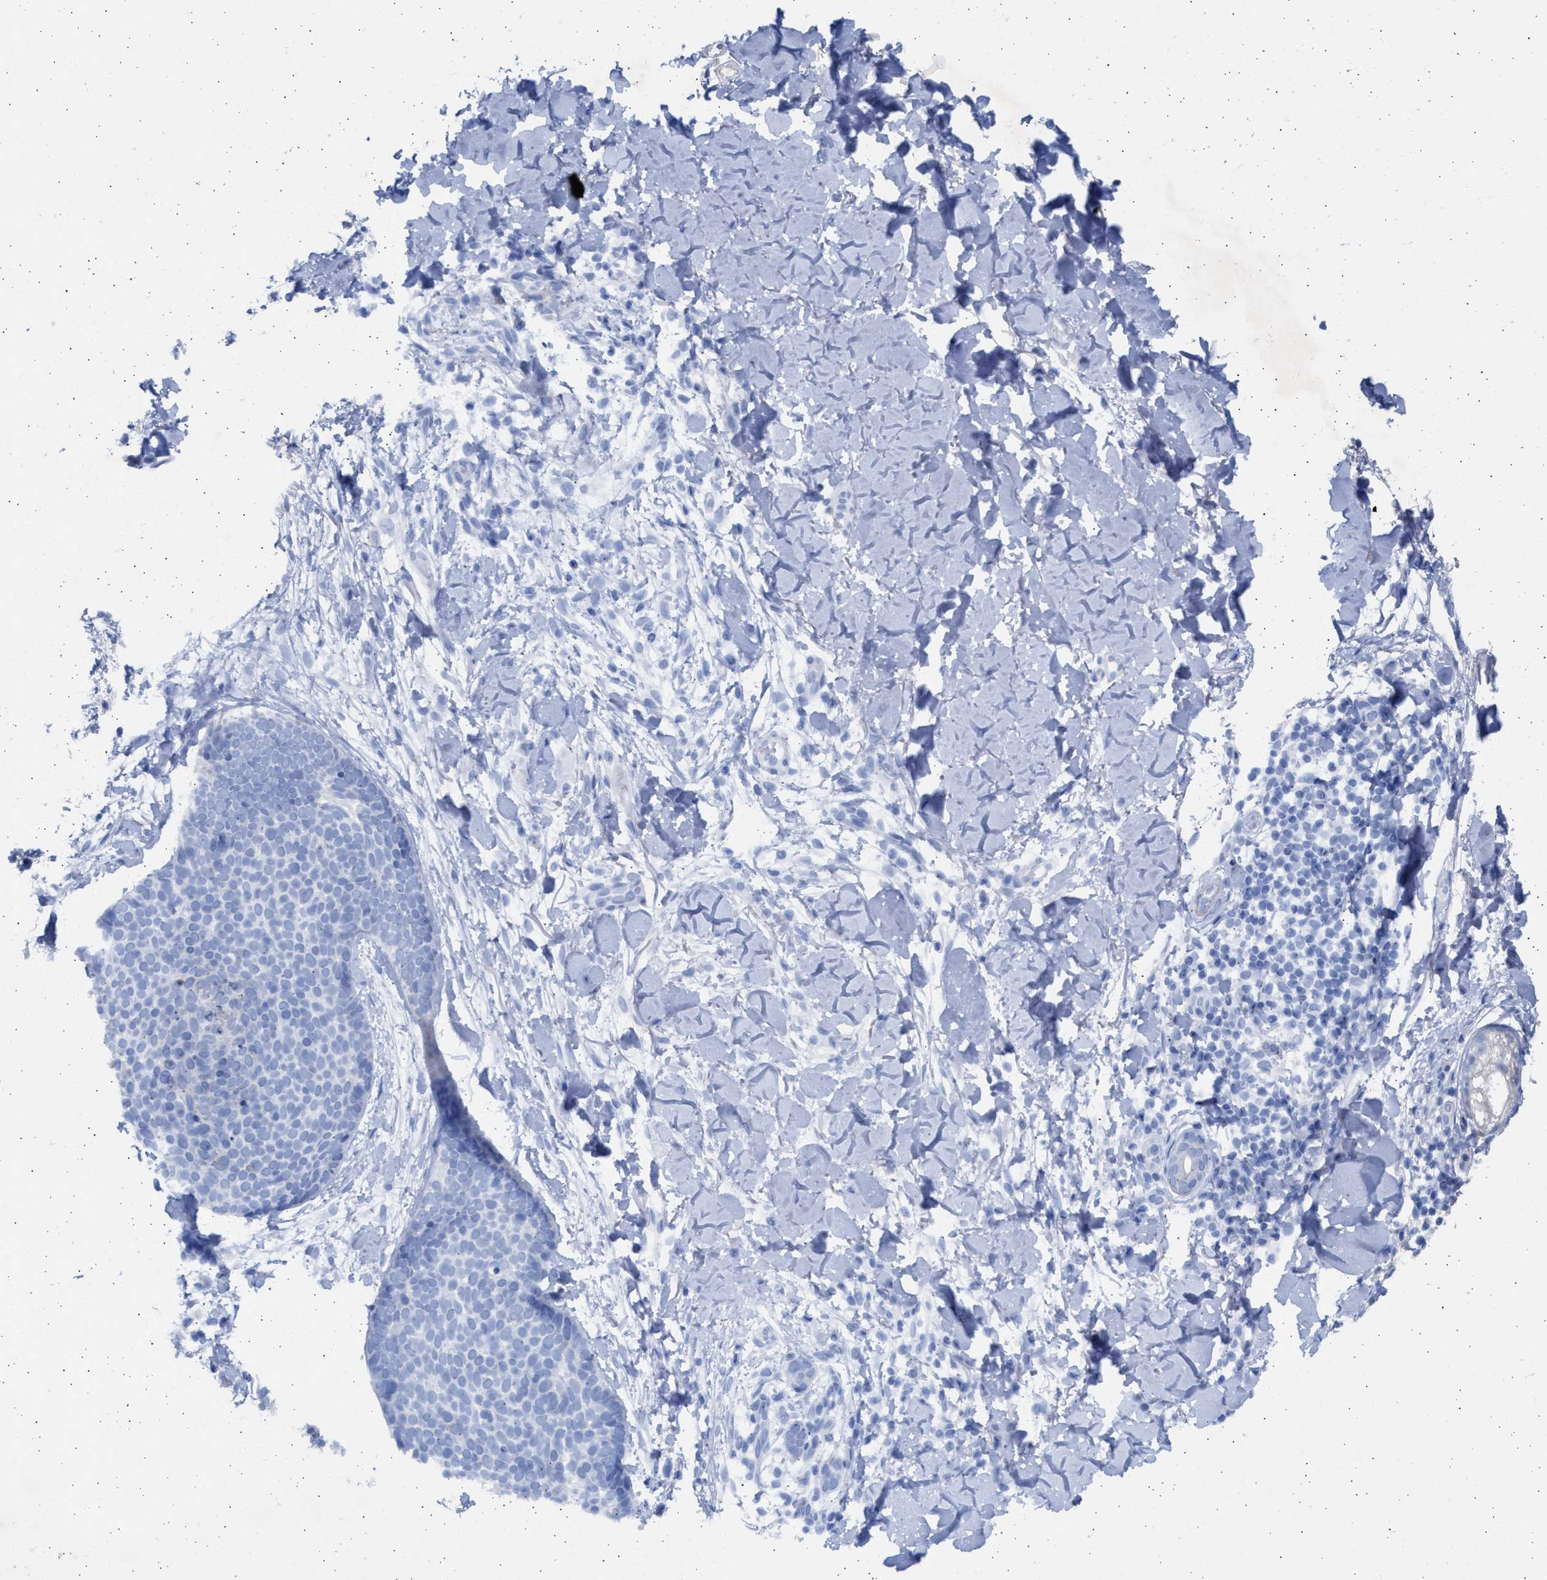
{"staining": {"intensity": "negative", "quantity": "none", "location": "none"}, "tissue": "skin cancer", "cell_type": "Tumor cells", "image_type": "cancer", "snomed": [{"axis": "morphology", "description": "Normal tissue, NOS"}, {"axis": "morphology", "description": "Basal cell carcinoma"}, {"axis": "topography", "description": "Skin"}], "caption": "Tumor cells are negative for brown protein staining in skin cancer. (DAB (3,3'-diaminobenzidine) IHC, high magnification).", "gene": "NBR1", "patient": {"sex": "male", "age": 67}}